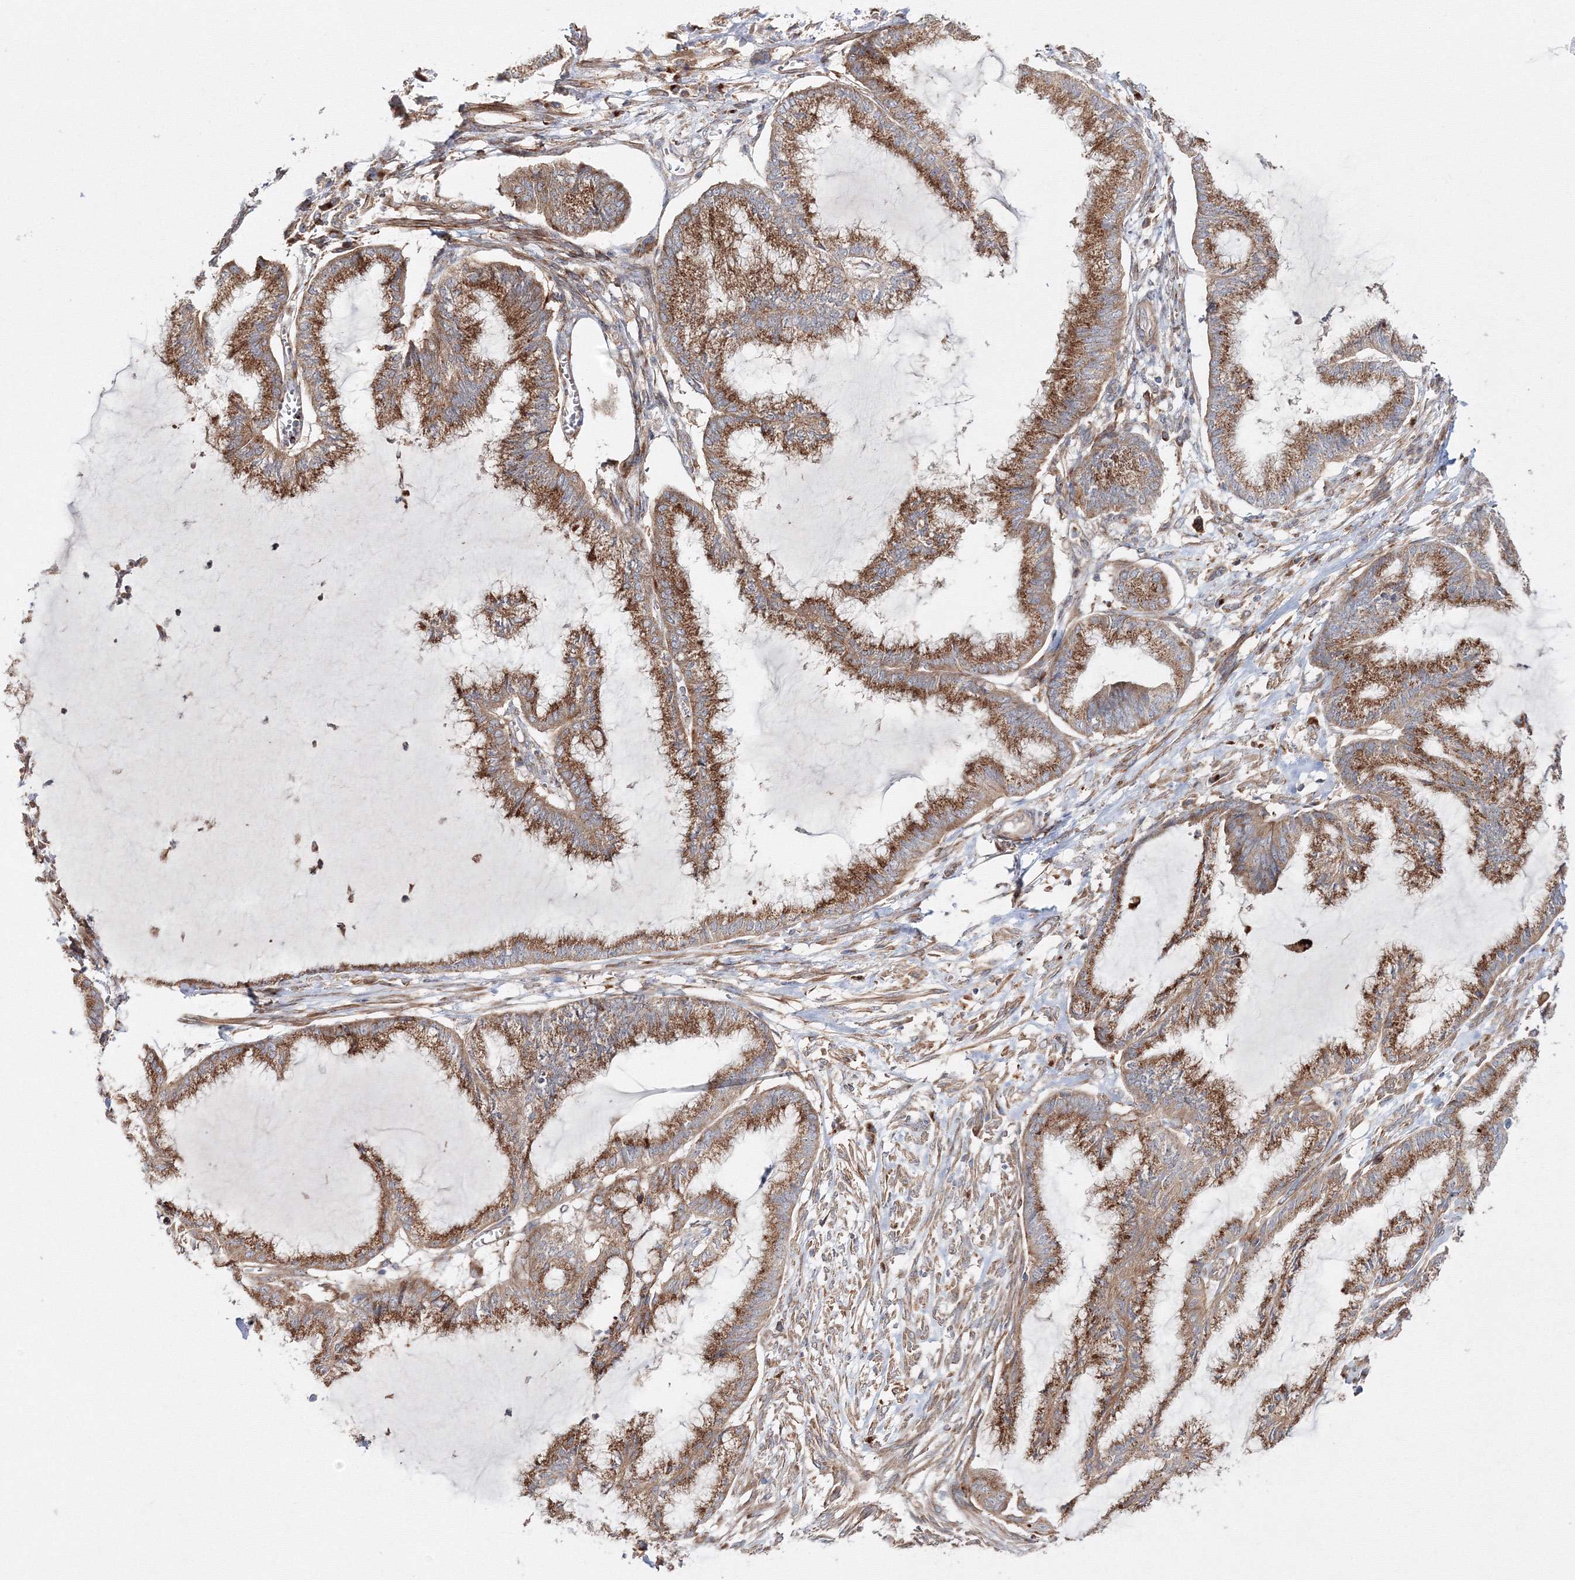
{"staining": {"intensity": "moderate", "quantity": ">75%", "location": "cytoplasmic/membranous"}, "tissue": "endometrial cancer", "cell_type": "Tumor cells", "image_type": "cancer", "snomed": [{"axis": "morphology", "description": "Adenocarcinoma, NOS"}, {"axis": "topography", "description": "Endometrium"}], "caption": "The micrograph displays a brown stain indicating the presence of a protein in the cytoplasmic/membranous of tumor cells in endometrial cancer. The staining is performed using DAB (3,3'-diaminobenzidine) brown chromogen to label protein expression. The nuclei are counter-stained blue using hematoxylin.", "gene": "DDO", "patient": {"sex": "female", "age": 86}}